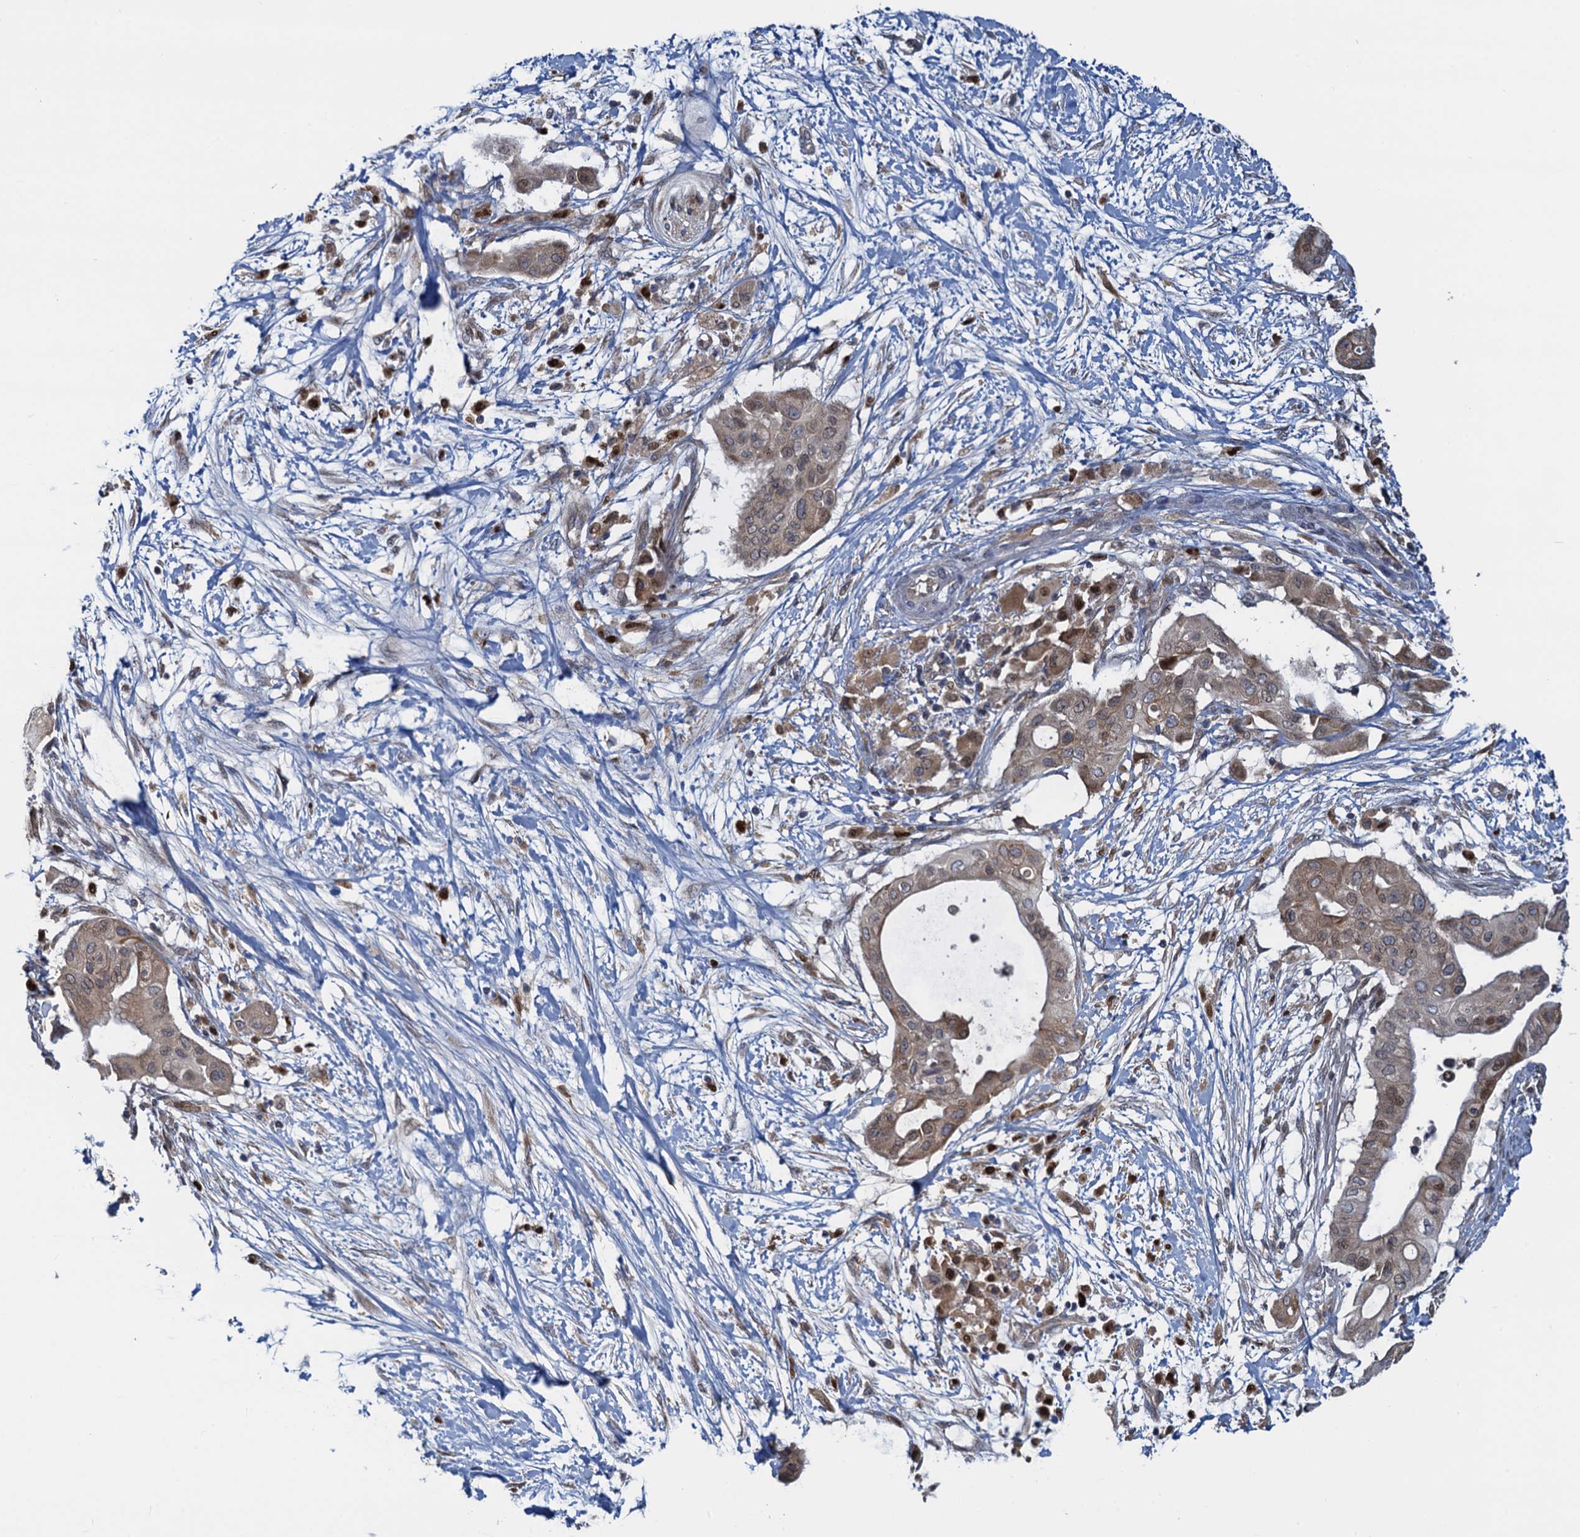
{"staining": {"intensity": "weak", "quantity": ">75%", "location": "cytoplasmic/membranous,nuclear"}, "tissue": "pancreatic cancer", "cell_type": "Tumor cells", "image_type": "cancer", "snomed": [{"axis": "morphology", "description": "Adenocarcinoma, NOS"}, {"axis": "topography", "description": "Pancreas"}], "caption": "DAB immunohistochemical staining of human pancreatic cancer (adenocarcinoma) exhibits weak cytoplasmic/membranous and nuclear protein positivity in approximately >75% of tumor cells.", "gene": "RNF125", "patient": {"sex": "male", "age": 68}}